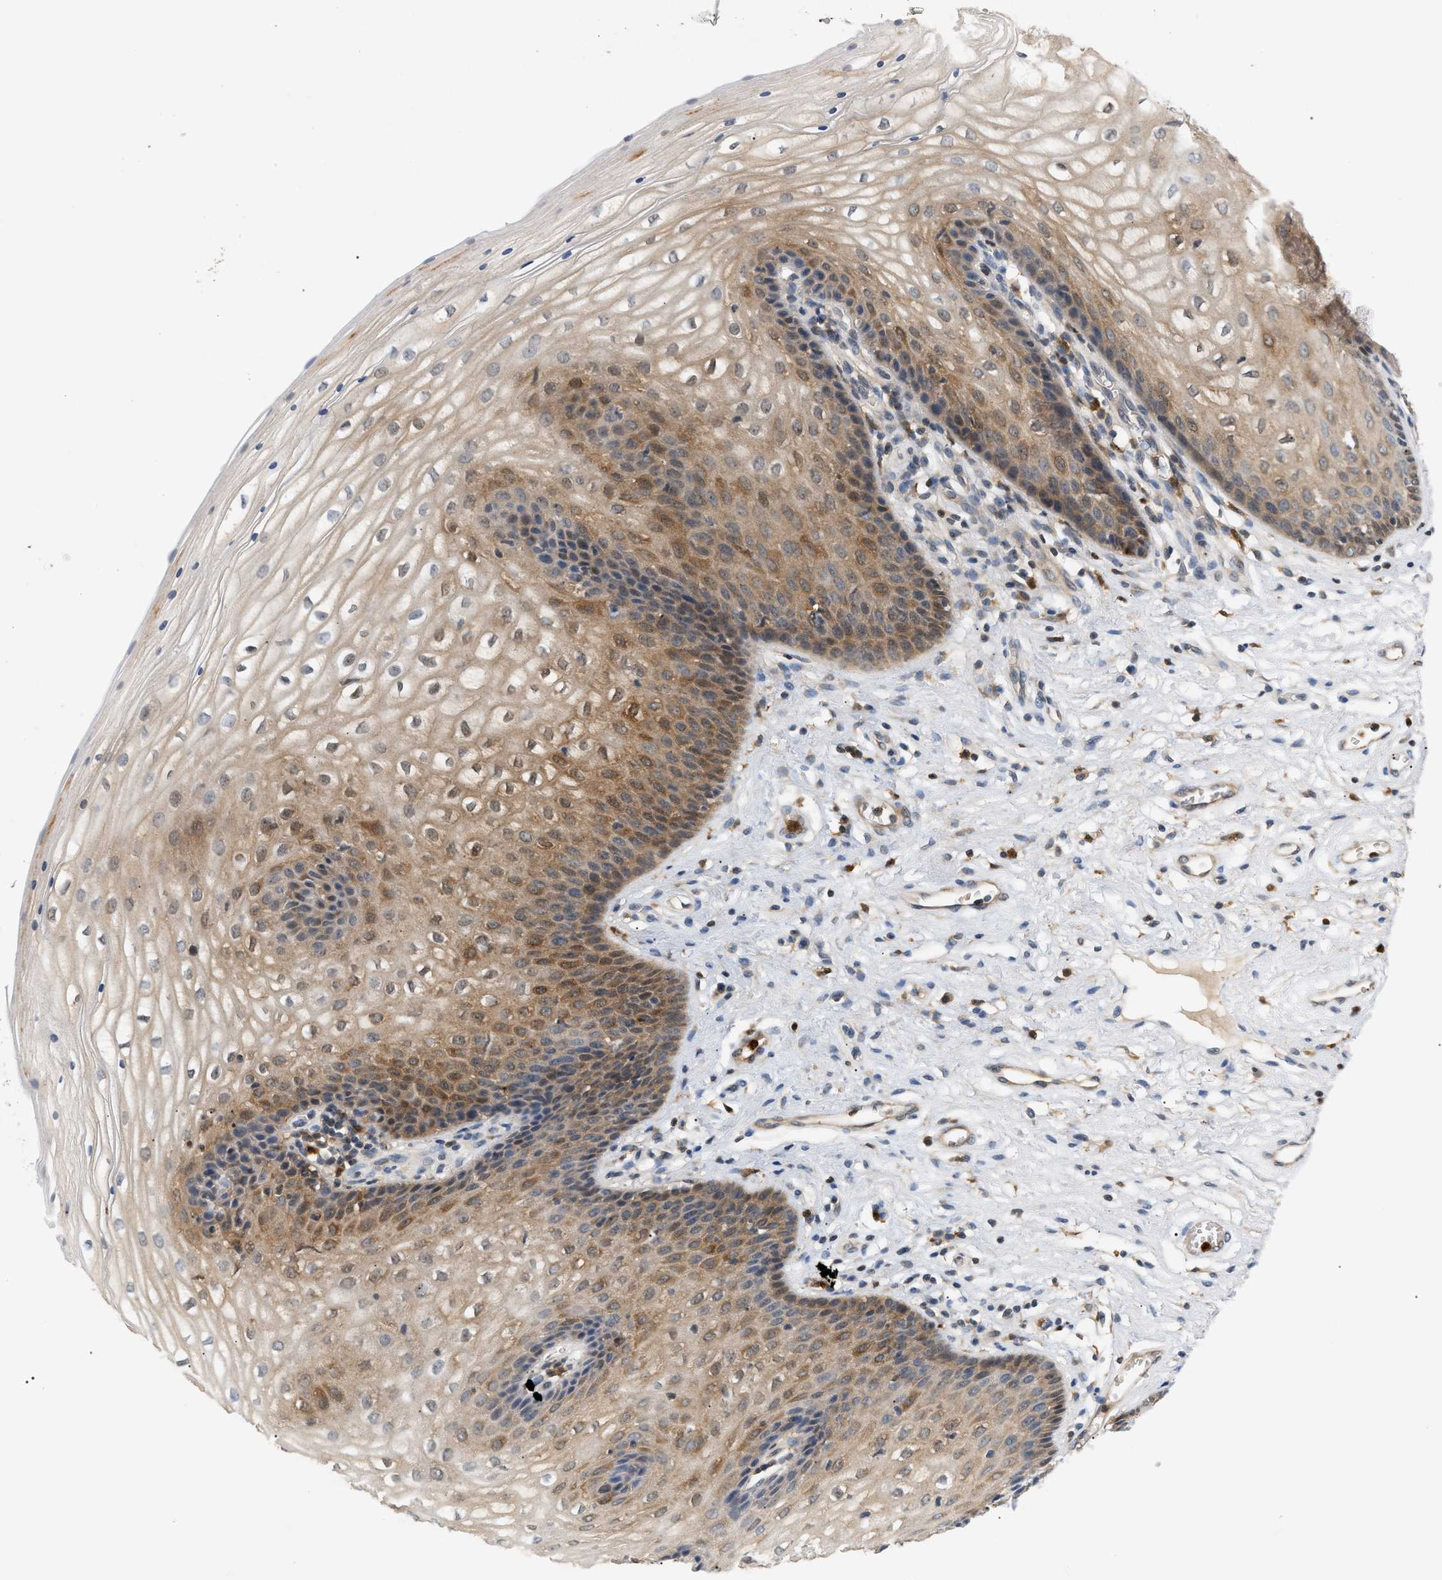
{"staining": {"intensity": "moderate", "quantity": ">75%", "location": "cytoplasmic/membranous,nuclear"}, "tissue": "vagina", "cell_type": "Squamous epithelial cells", "image_type": "normal", "snomed": [{"axis": "morphology", "description": "Normal tissue, NOS"}, {"axis": "topography", "description": "Vagina"}], "caption": "Immunohistochemical staining of benign vagina demonstrates >75% levels of moderate cytoplasmic/membranous,nuclear protein positivity in approximately >75% of squamous epithelial cells. (Brightfield microscopy of DAB IHC at high magnification).", "gene": "PYCARD", "patient": {"sex": "female", "age": 34}}